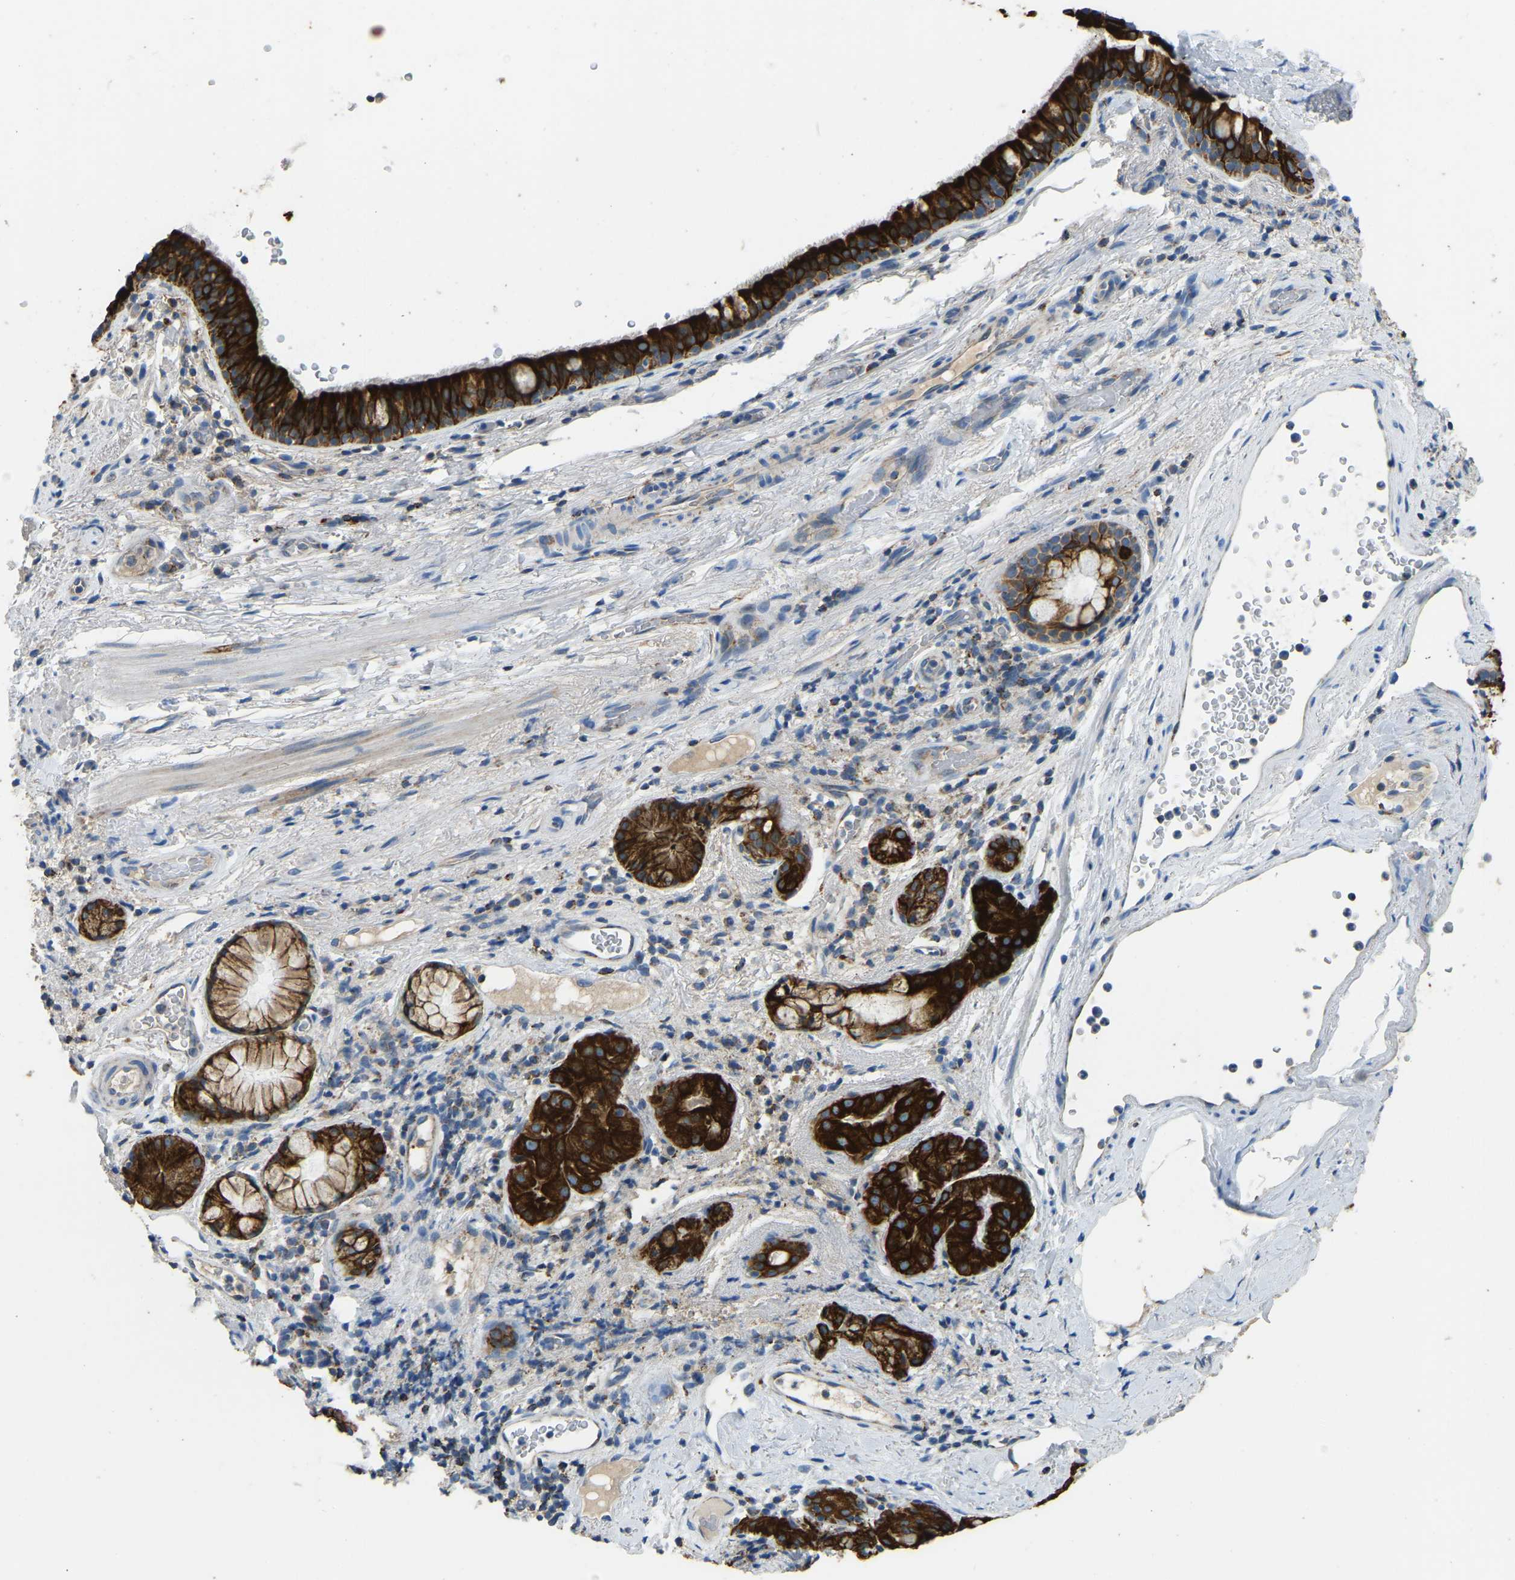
{"staining": {"intensity": "strong", "quantity": ">75%", "location": "cytoplasmic/membranous"}, "tissue": "bronchus", "cell_type": "Respiratory epithelial cells", "image_type": "normal", "snomed": [{"axis": "morphology", "description": "Normal tissue, NOS"}, {"axis": "morphology", "description": "Inflammation, NOS"}, {"axis": "topography", "description": "Cartilage tissue"}, {"axis": "topography", "description": "Bronchus"}], "caption": "DAB (3,3'-diaminobenzidine) immunohistochemical staining of normal bronchus exhibits strong cytoplasmic/membranous protein staining in about >75% of respiratory epithelial cells.", "gene": "ZNF200", "patient": {"sex": "male", "age": 77}}